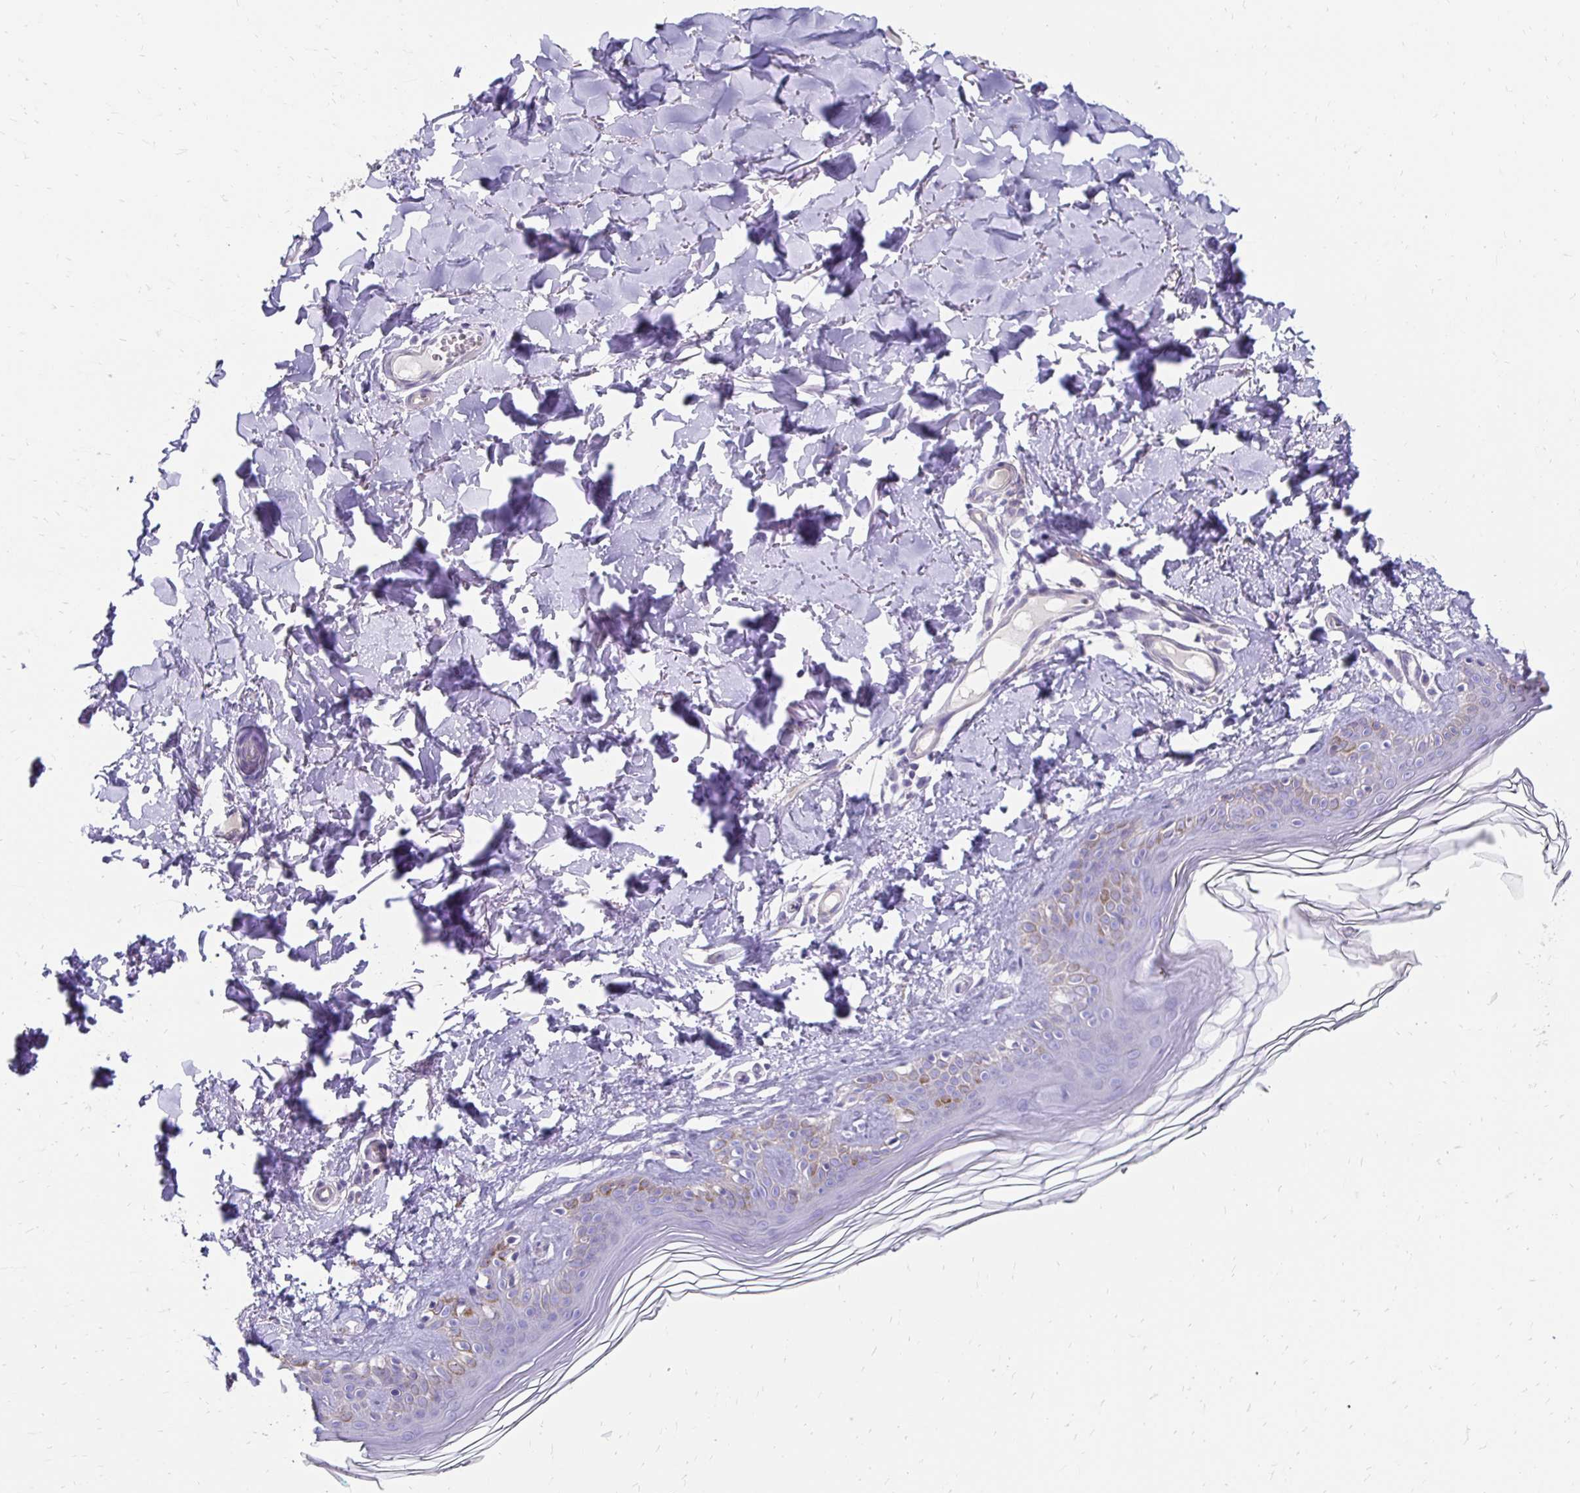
{"staining": {"intensity": "negative", "quantity": "none", "location": "none"}, "tissue": "skin", "cell_type": "Fibroblasts", "image_type": "normal", "snomed": [{"axis": "morphology", "description": "Normal tissue, NOS"}, {"axis": "topography", "description": "Skin"}, {"axis": "topography", "description": "Peripheral nerve tissue"}], "caption": "This histopathology image is of unremarkable skin stained with IHC to label a protein in brown with the nuclei are counter-stained blue. There is no positivity in fibroblasts. (DAB immunohistochemistry with hematoxylin counter stain).", "gene": "AKAP6", "patient": {"sex": "female", "age": 45}}